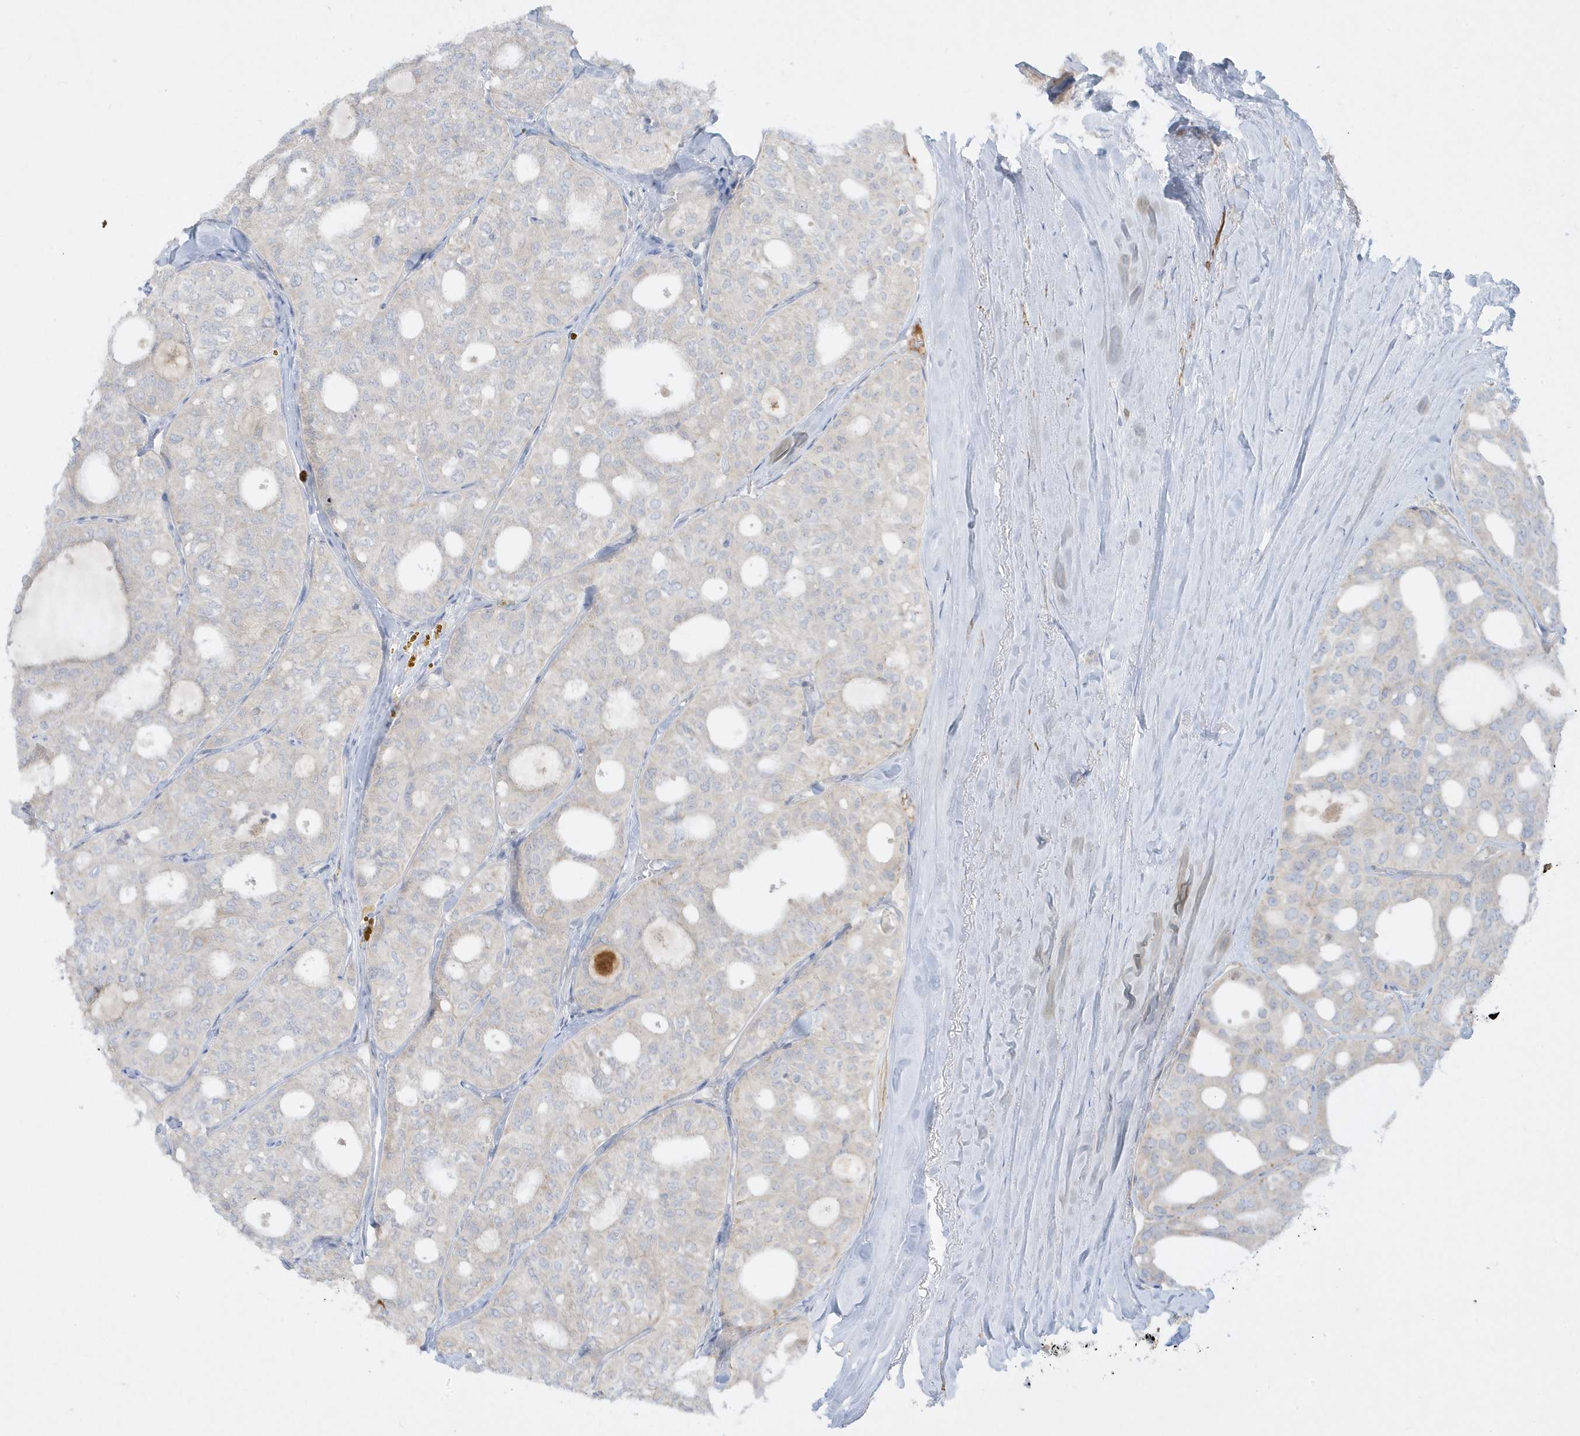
{"staining": {"intensity": "negative", "quantity": "none", "location": "none"}, "tissue": "thyroid cancer", "cell_type": "Tumor cells", "image_type": "cancer", "snomed": [{"axis": "morphology", "description": "Follicular adenoma carcinoma, NOS"}, {"axis": "topography", "description": "Thyroid gland"}], "caption": "DAB immunohistochemical staining of human thyroid cancer (follicular adenoma carcinoma) demonstrates no significant staining in tumor cells. (Immunohistochemistry (ihc), brightfield microscopy, high magnification).", "gene": "THADA", "patient": {"sex": "male", "age": 75}}